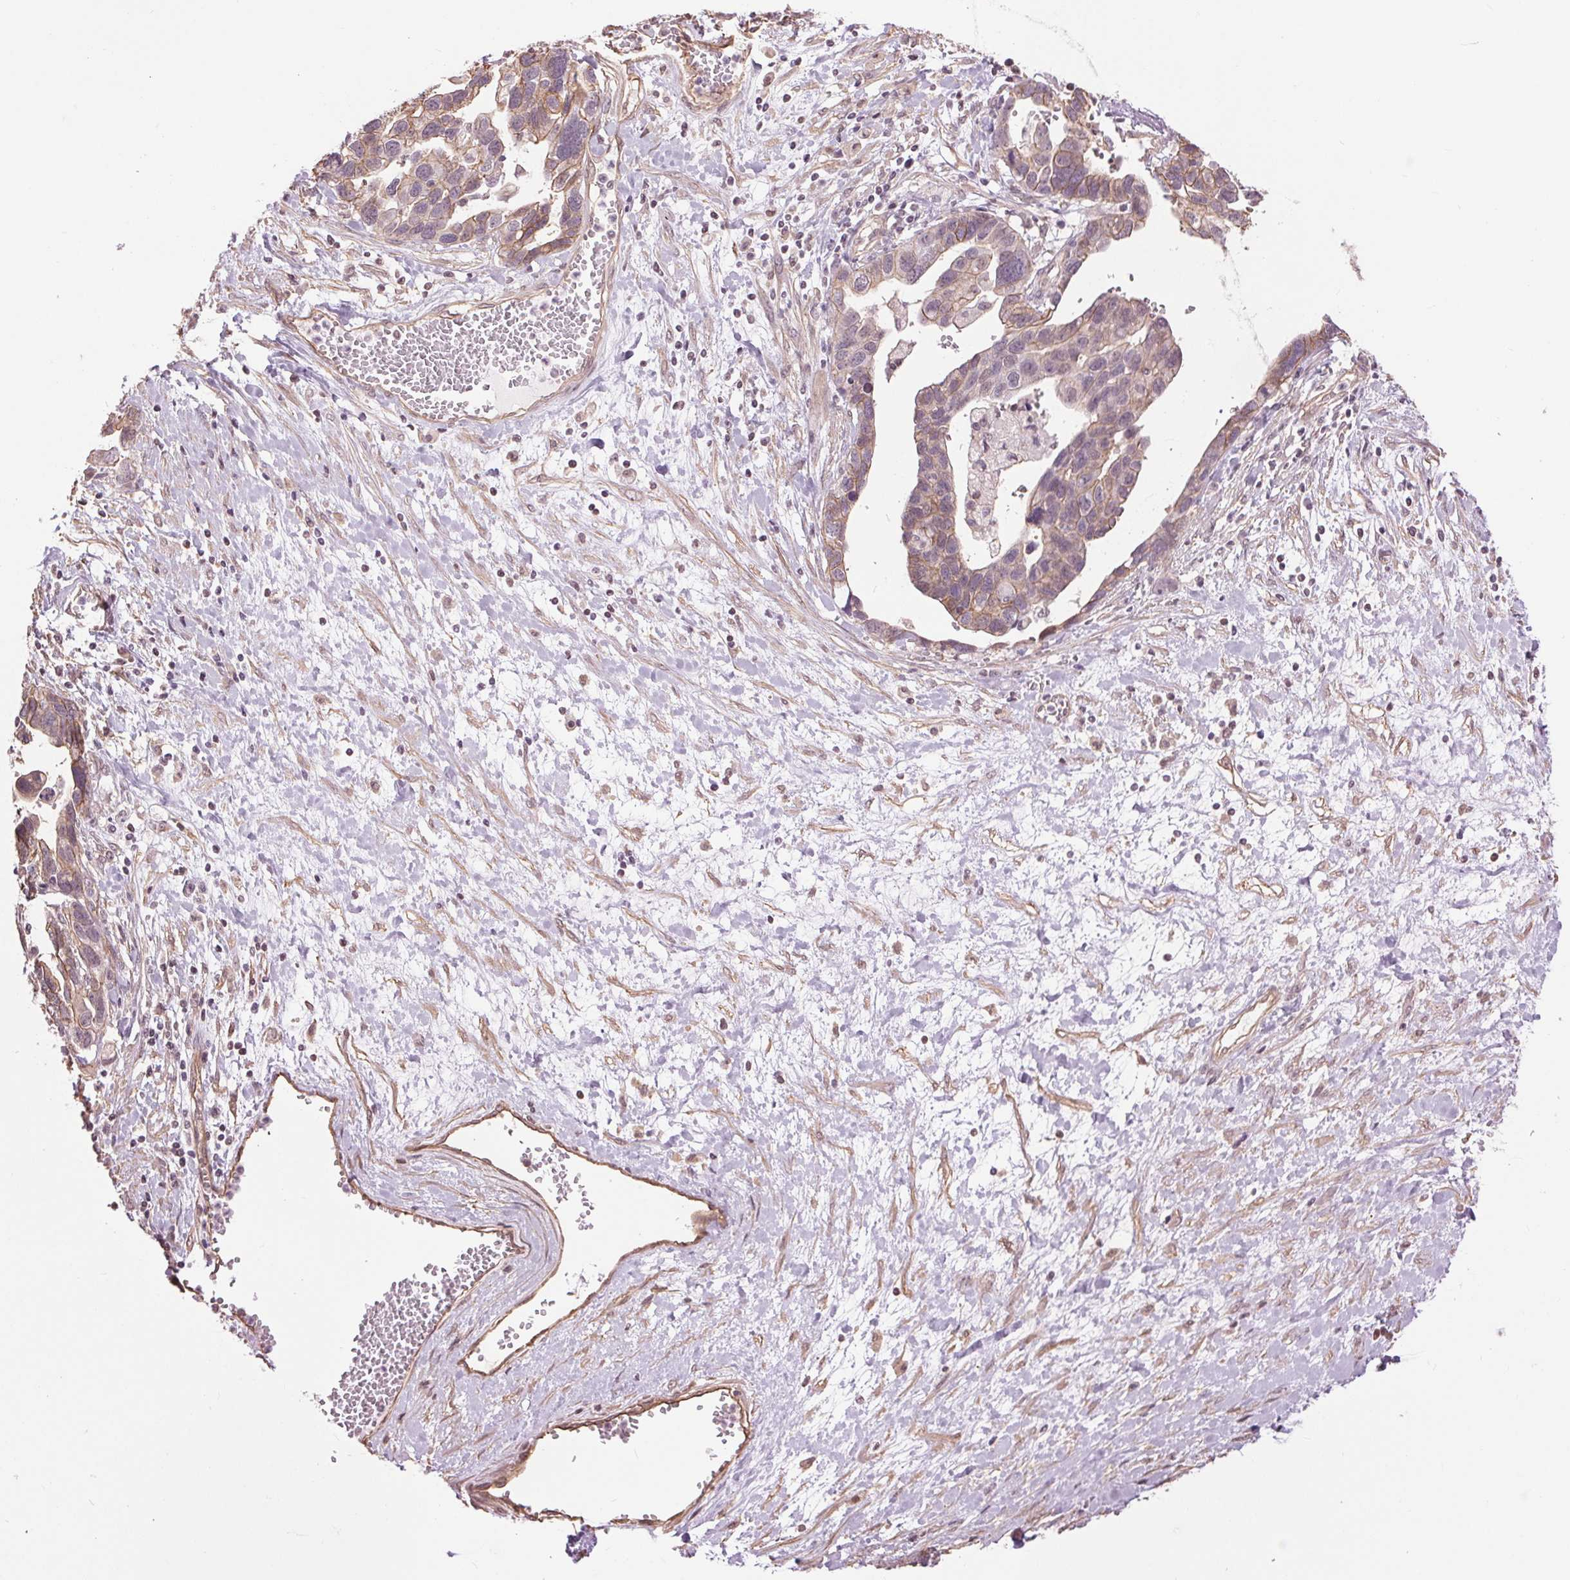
{"staining": {"intensity": "weak", "quantity": ">75%", "location": "cytoplasmic/membranous"}, "tissue": "ovarian cancer", "cell_type": "Tumor cells", "image_type": "cancer", "snomed": [{"axis": "morphology", "description": "Cystadenocarcinoma, serous, NOS"}, {"axis": "topography", "description": "Ovary"}], "caption": "Immunohistochemical staining of human serous cystadenocarcinoma (ovarian) demonstrates low levels of weak cytoplasmic/membranous protein staining in approximately >75% of tumor cells.", "gene": "PALM", "patient": {"sex": "female", "age": 54}}